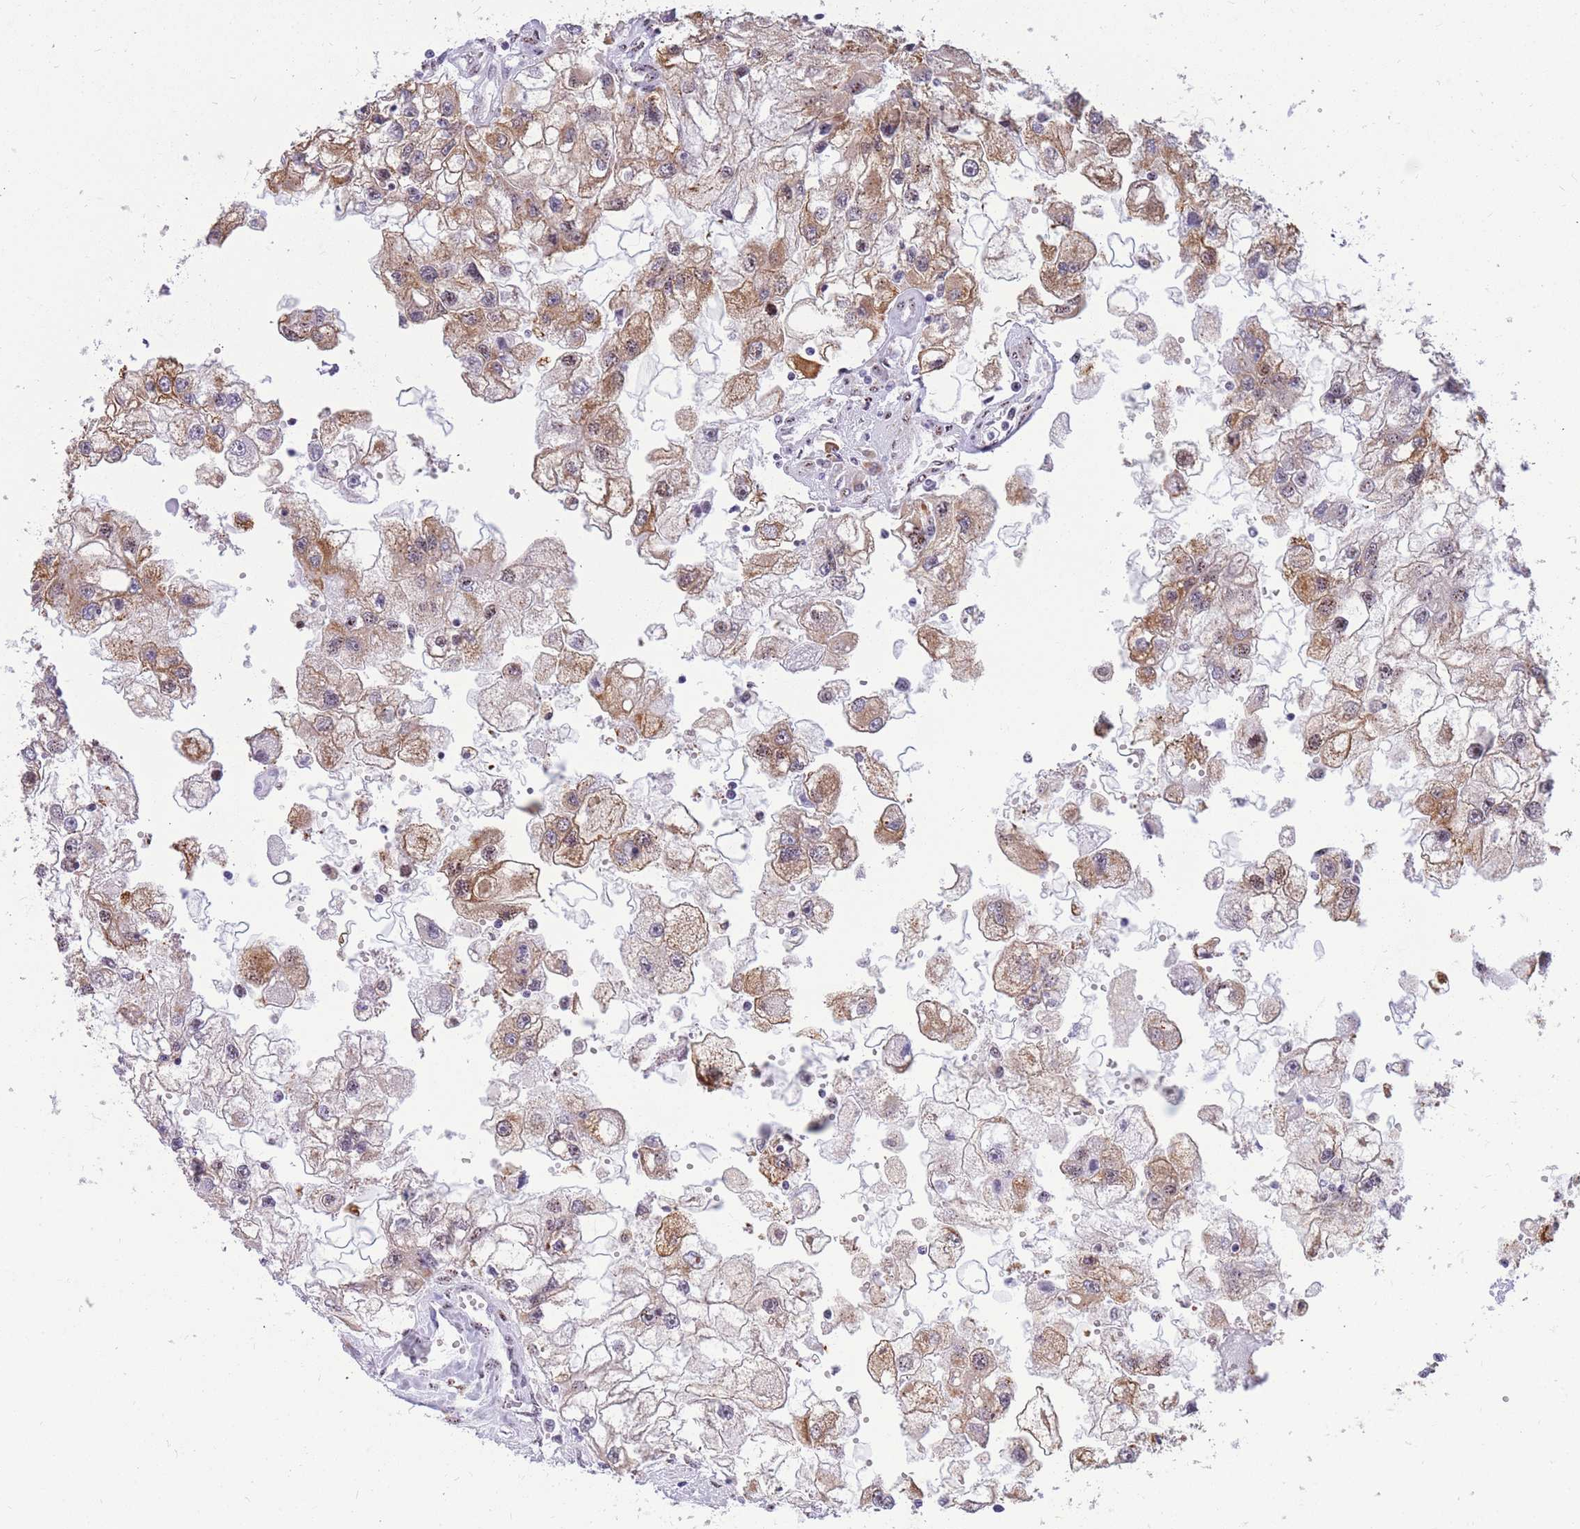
{"staining": {"intensity": "moderate", "quantity": "25%-75%", "location": "cytoplasmic/membranous,nuclear"}, "tissue": "renal cancer", "cell_type": "Tumor cells", "image_type": "cancer", "snomed": [{"axis": "morphology", "description": "Adenocarcinoma, NOS"}, {"axis": "topography", "description": "Kidney"}], "caption": "Tumor cells show medium levels of moderate cytoplasmic/membranous and nuclear positivity in approximately 25%-75% of cells in renal cancer (adenocarcinoma).", "gene": "FAM153A", "patient": {"sex": "male", "age": 63}}